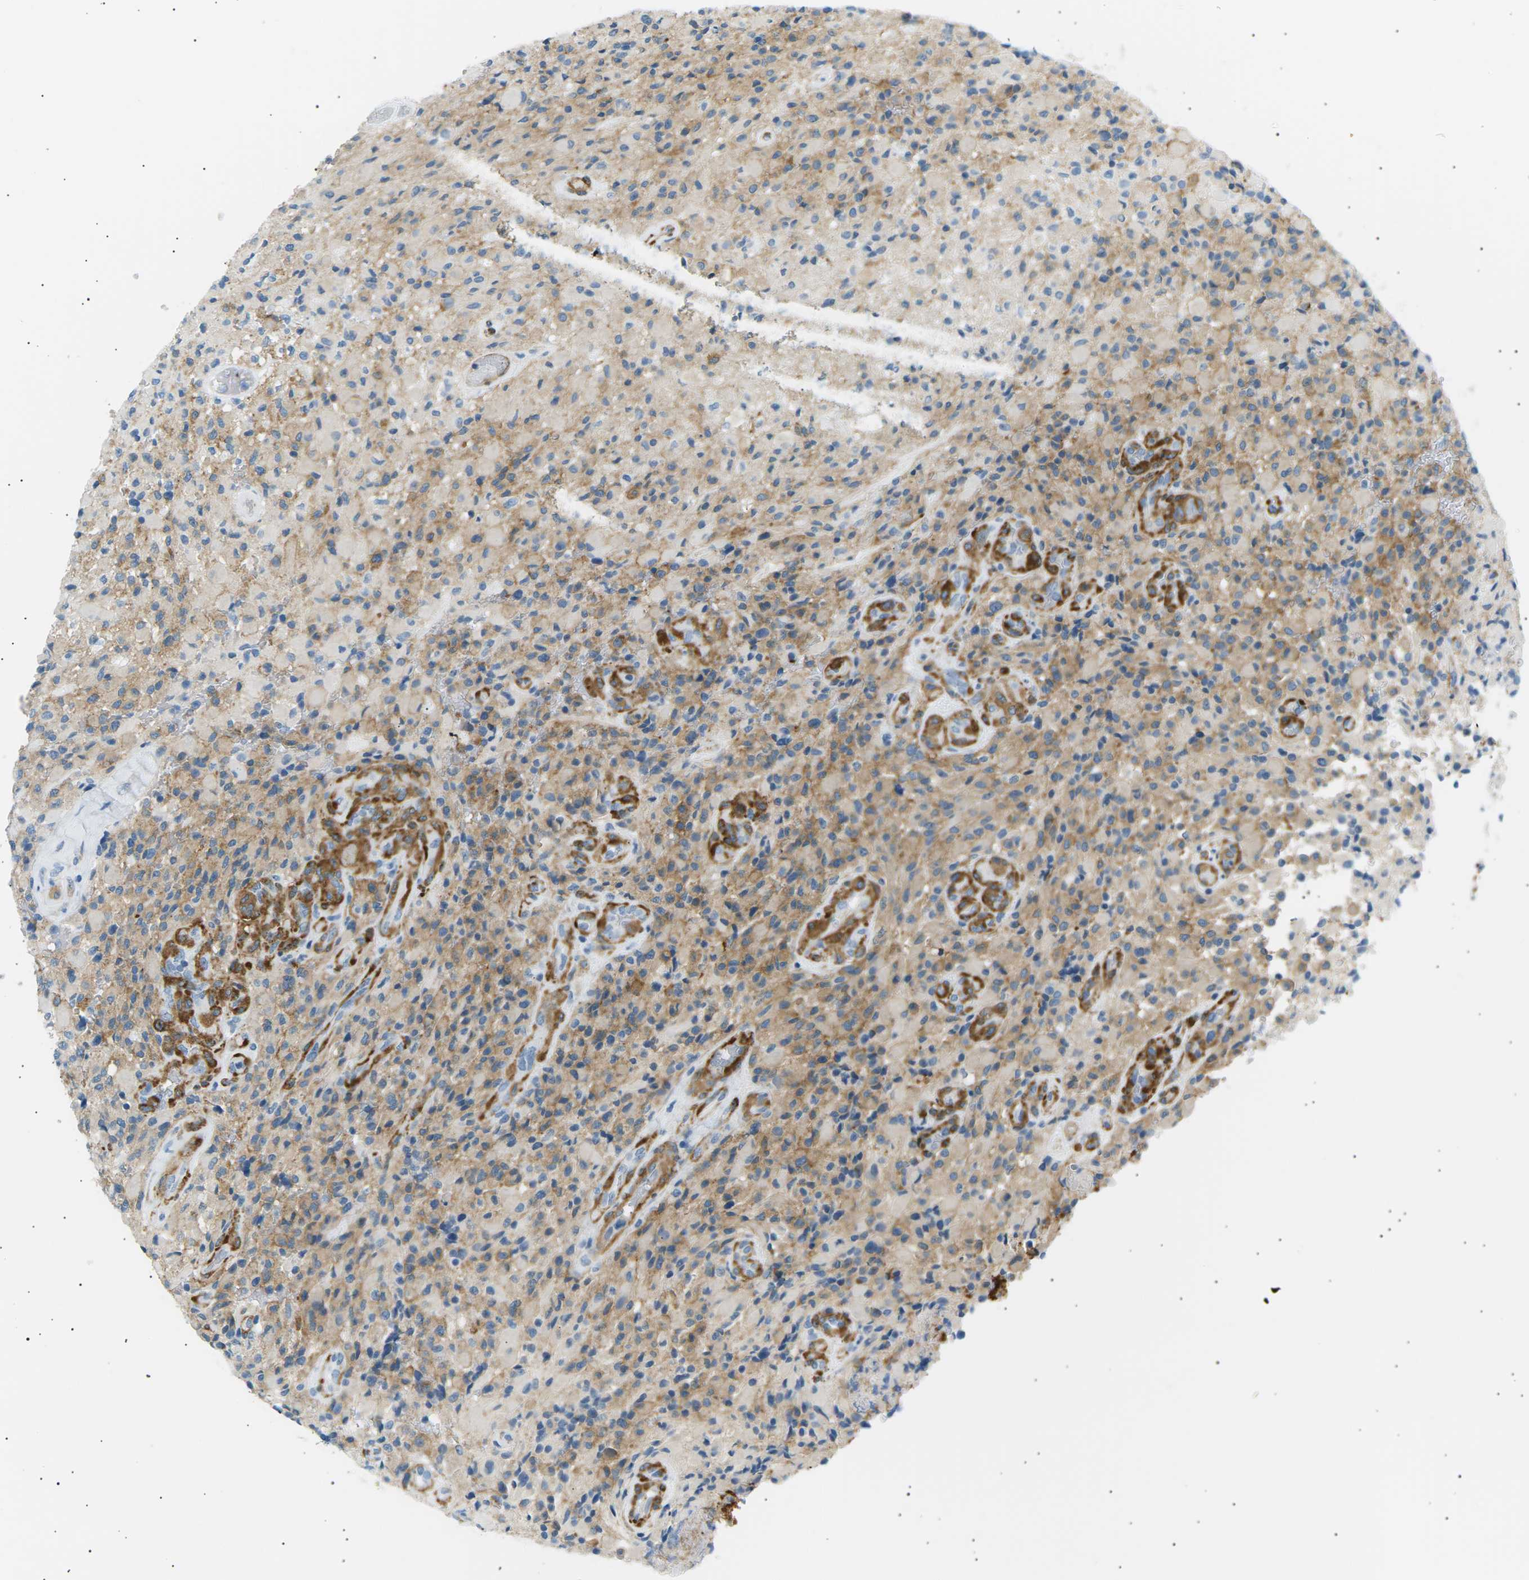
{"staining": {"intensity": "weak", "quantity": "<25%", "location": "cytoplasmic/membranous"}, "tissue": "glioma", "cell_type": "Tumor cells", "image_type": "cancer", "snomed": [{"axis": "morphology", "description": "Glioma, malignant, High grade"}, {"axis": "topography", "description": "Brain"}], "caption": "There is no significant expression in tumor cells of malignant glioma (high-grade).", "gene": "SEPTIN5", "patient": {"sex": "male", "age": 71}}